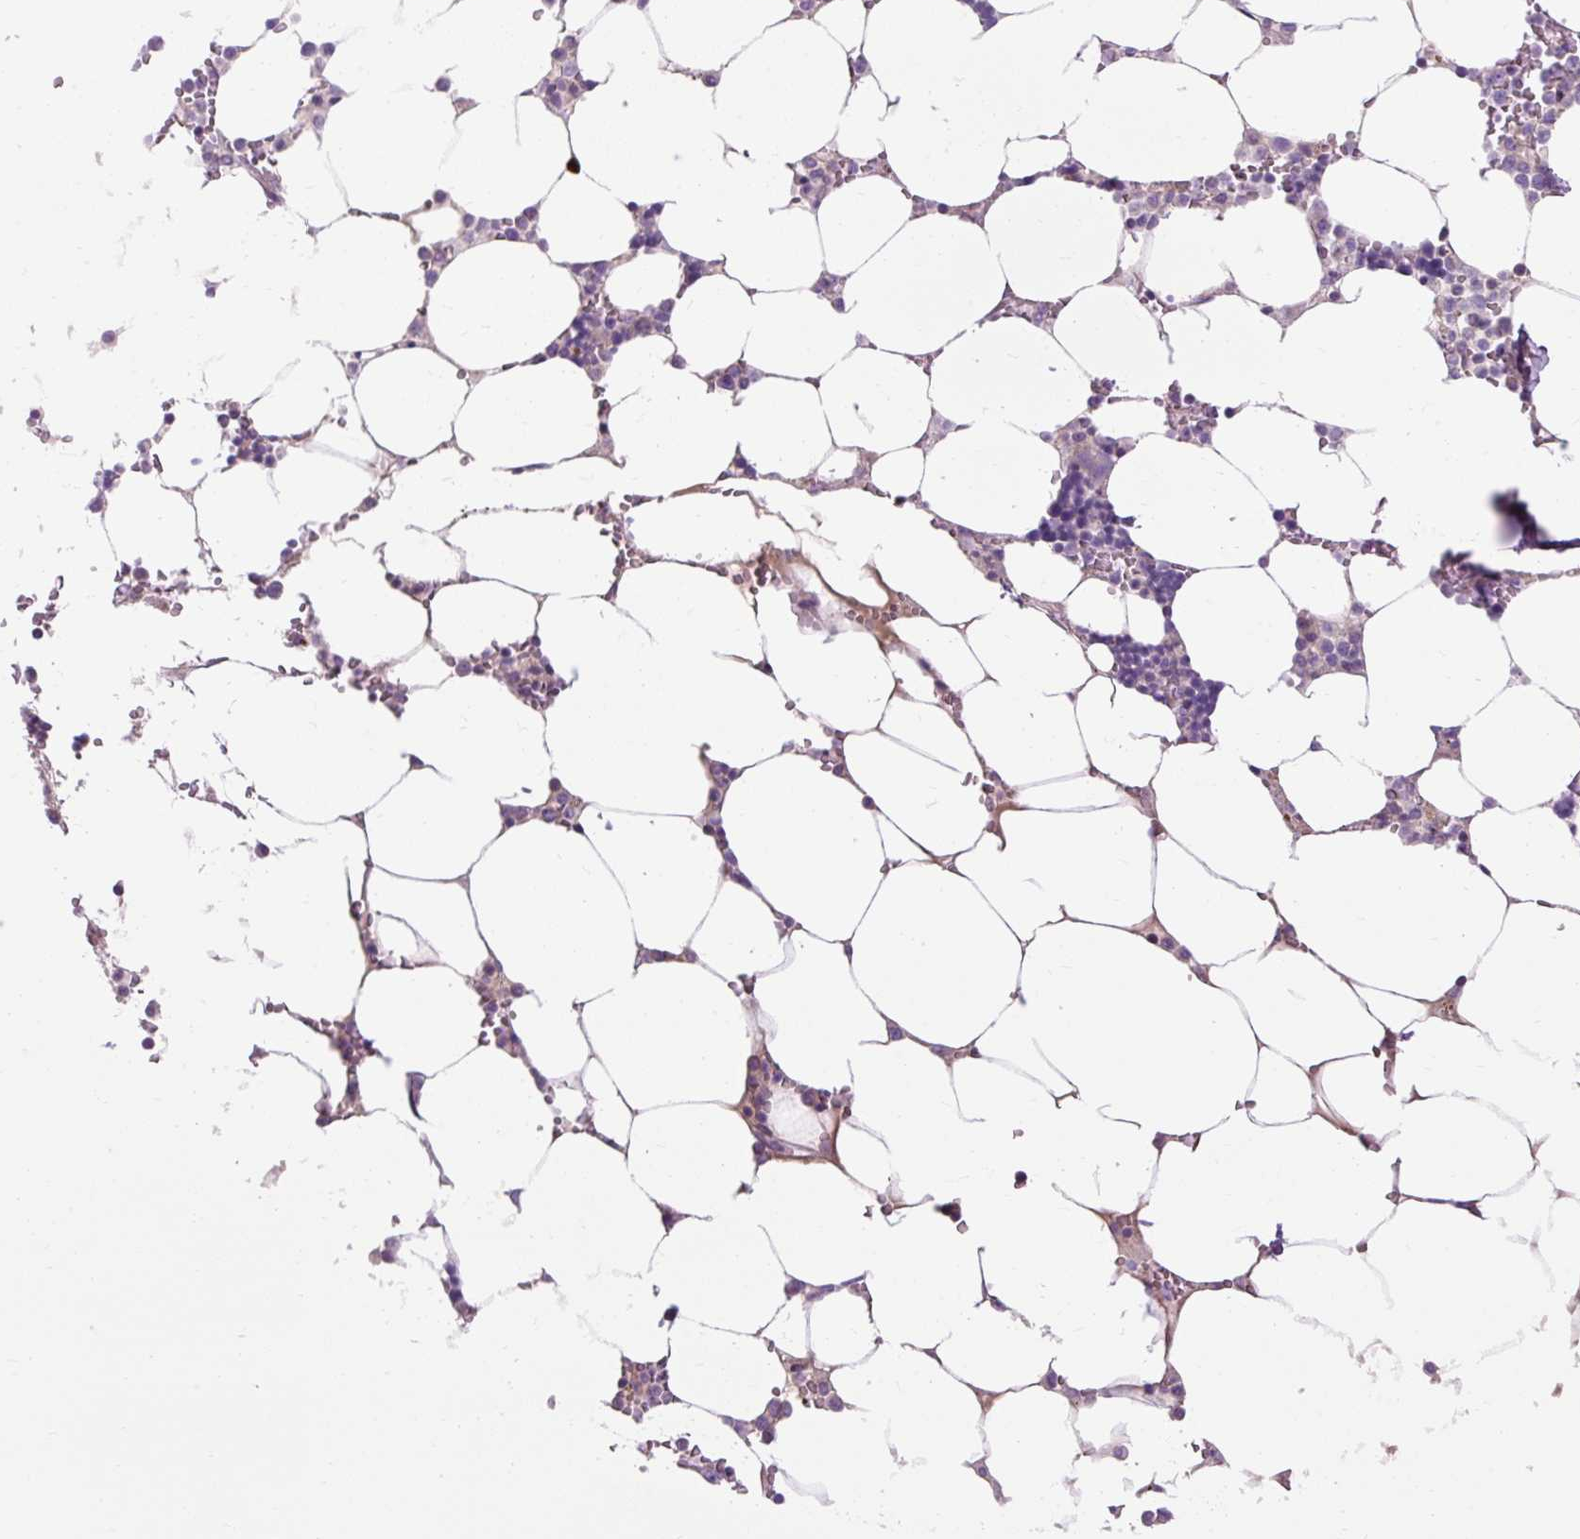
{"staining": {"intensity": "strong", "quantity": "<25%", "location": "cytoplasmic/membranous"}, "tissue": "bone marrow", "cell_type": "Hematopoietic cells", "image_type": "normal", "snomed": [{"axis": "morphology", "description": "Normal tissue, NOS"}, {"axis": "topography", "description": "Bone marrow"}], "caption": "High-magnification brightfield microscopy of normal bone marrow stained with DAB (3,3'-diaminobenzidine) (brown) and counterstained with hematoxylin (blue). hematopoietic cells exhibit strong cytoplasmic/membranous positivity is seen in about<25% of cells.", "gene": "ARRDC2", "patient": {"sex": "male", "age": 64}}